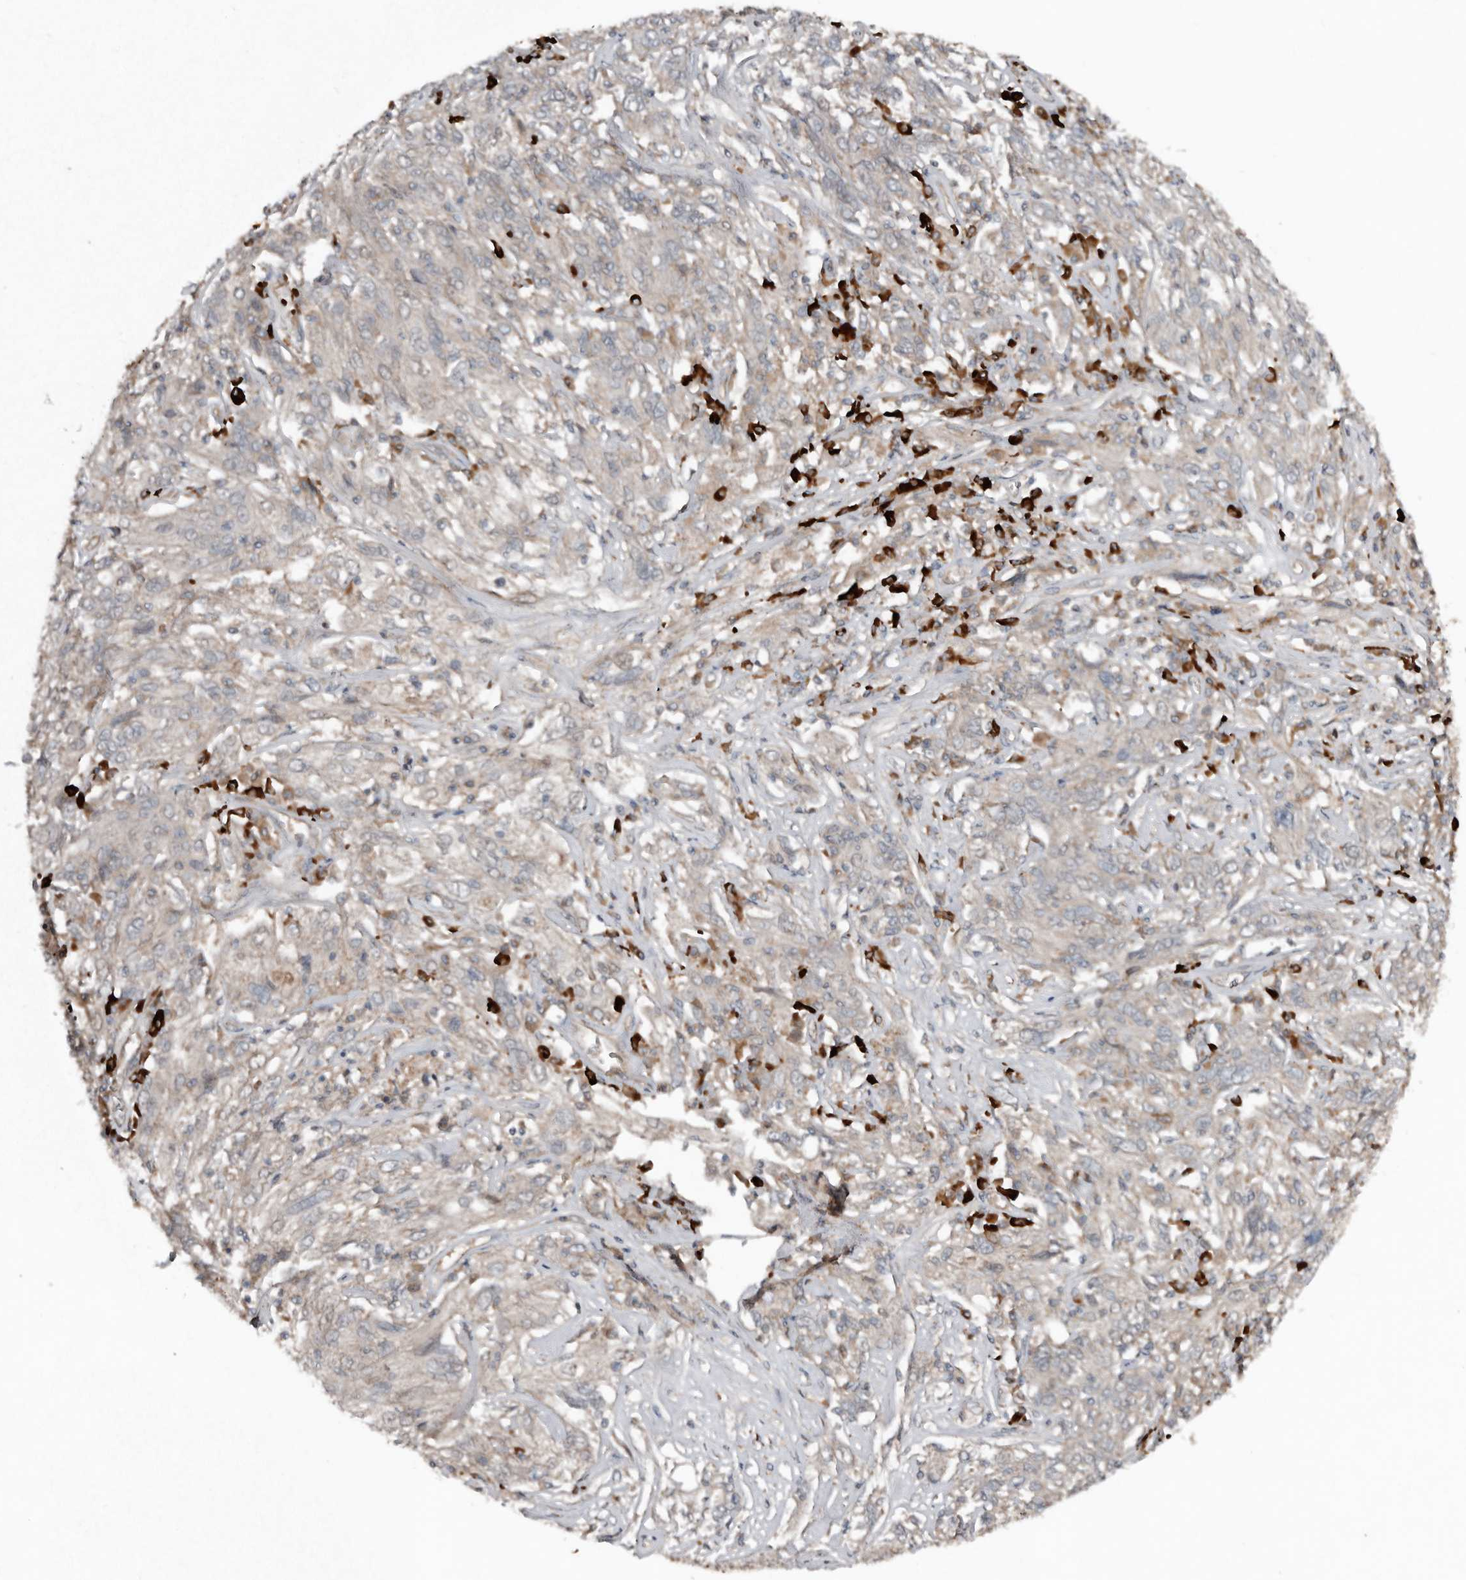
{"staining": {"intensity": "negative", "quantity": "none", "location": "none"}, "tissue": "cervical cancer", "cell_type": "Tumor cells", "image_type": "cancer", "snomed": [{"axis": "morphology", "description": "Squamous cell carcinoma, NOS"}, {"axis": "topography", "description": "Cervix"}], "caption": "High power microscopy histopathology image of an immunohistochemistry image of squamous cell carcinoma (cervical), revealing no significant staining in tumor cells.", "gene": "TEAD3", "patient": {"sex": "female", "age": 46}}